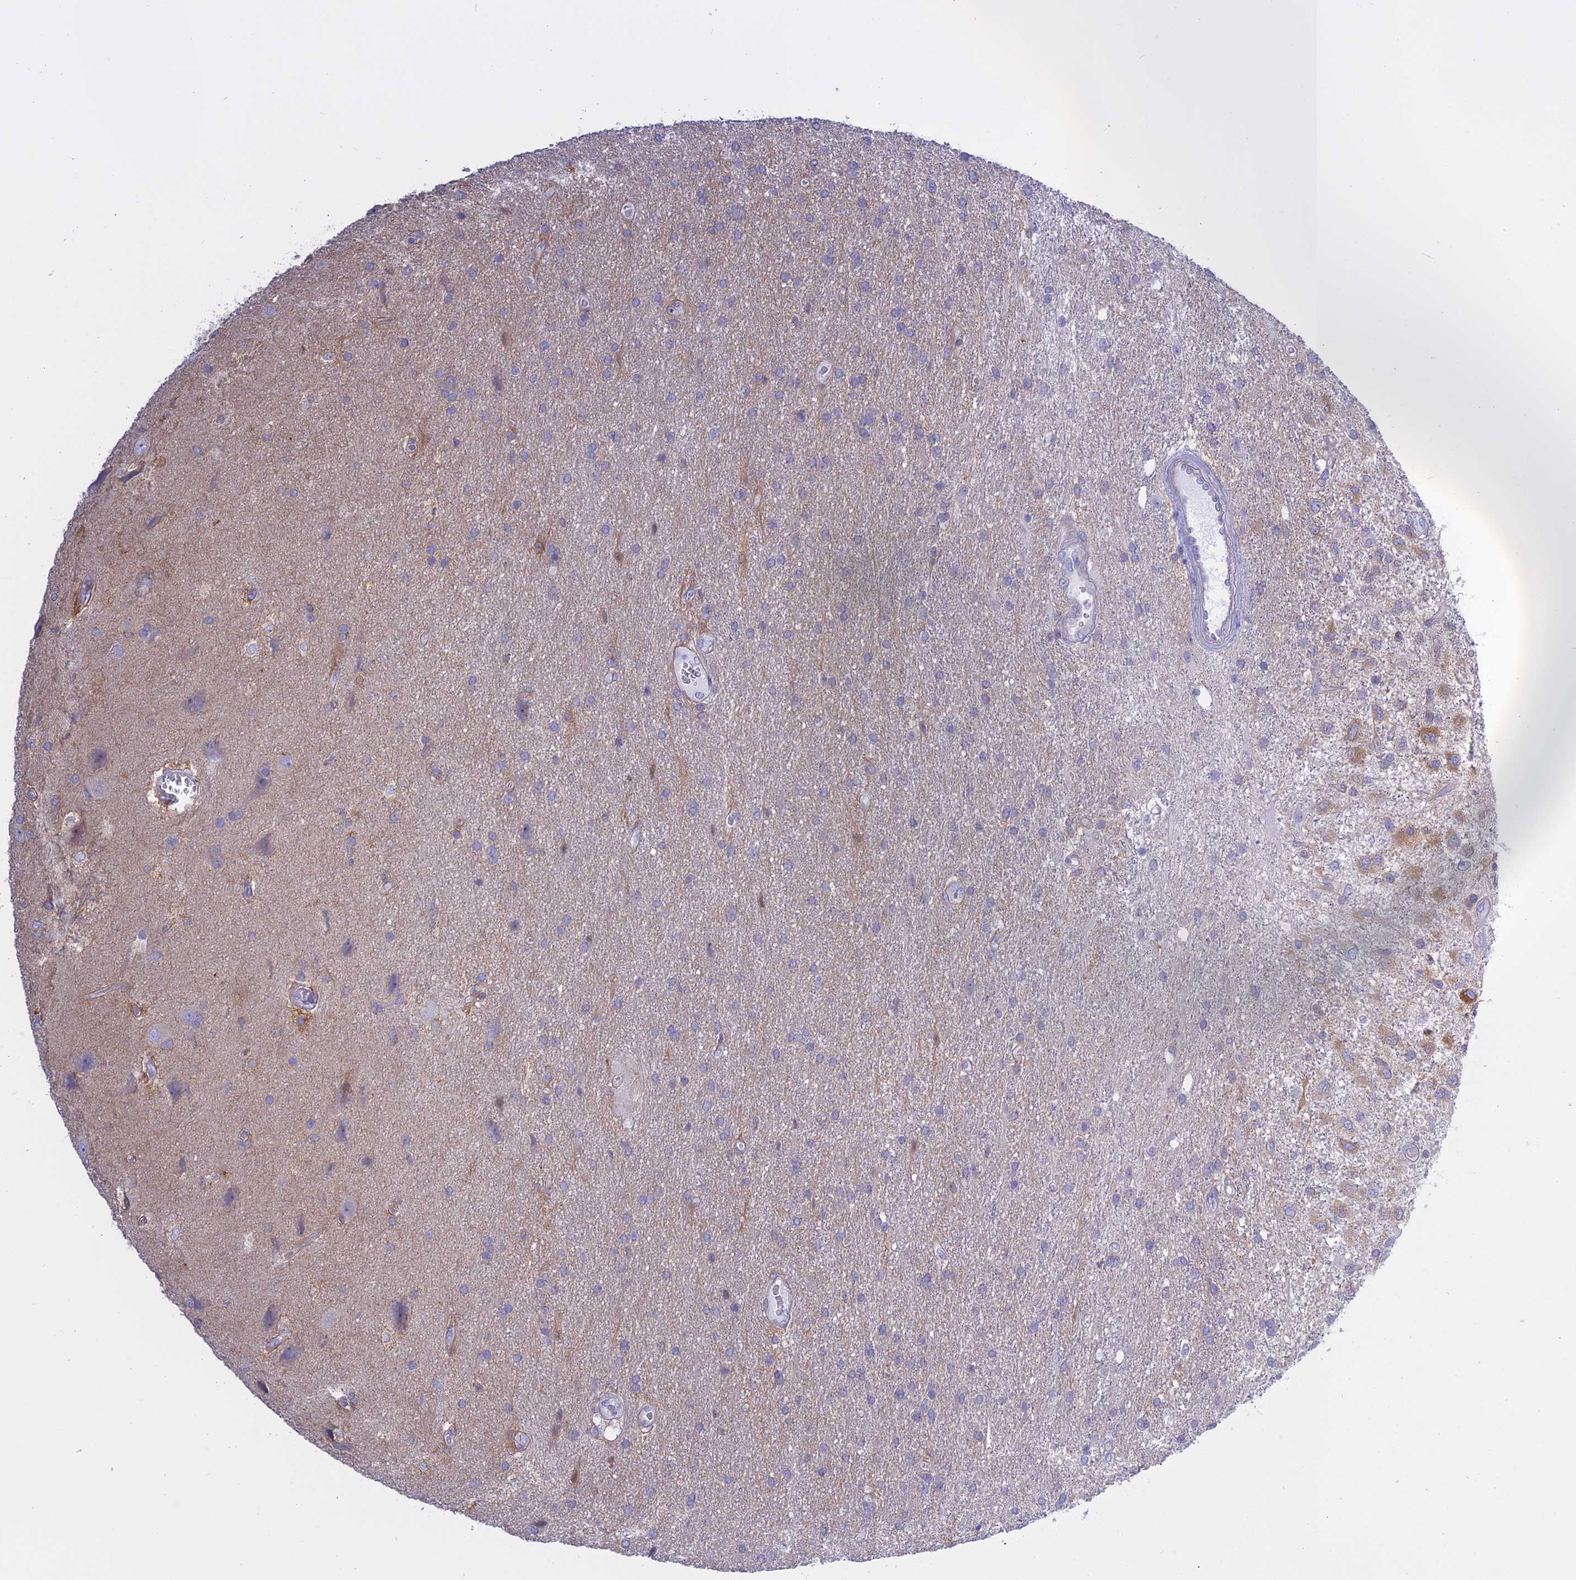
{"staining": {"intensity": "moderate", "quantity": "<25%", "location": "cytoplasmic/membranous"}, "tissue": "glioma", "cell_type": "Tumor cells", "image_type": "cancer", "snomed": [{"axis": "morphology", "description": "Glioma, malignant, Low grade"}, {"axis": "topography", "description": "Brain"}], "caption": "Immunohistochemistry image of glioma stained for a protein (brown), which exhibits low levels of moderate cytoplasmic/membranous positivity in approximately <25% of tumor cells.", "gene": "AHCYL1", "patient": {"sex": "male", "age": 66}}